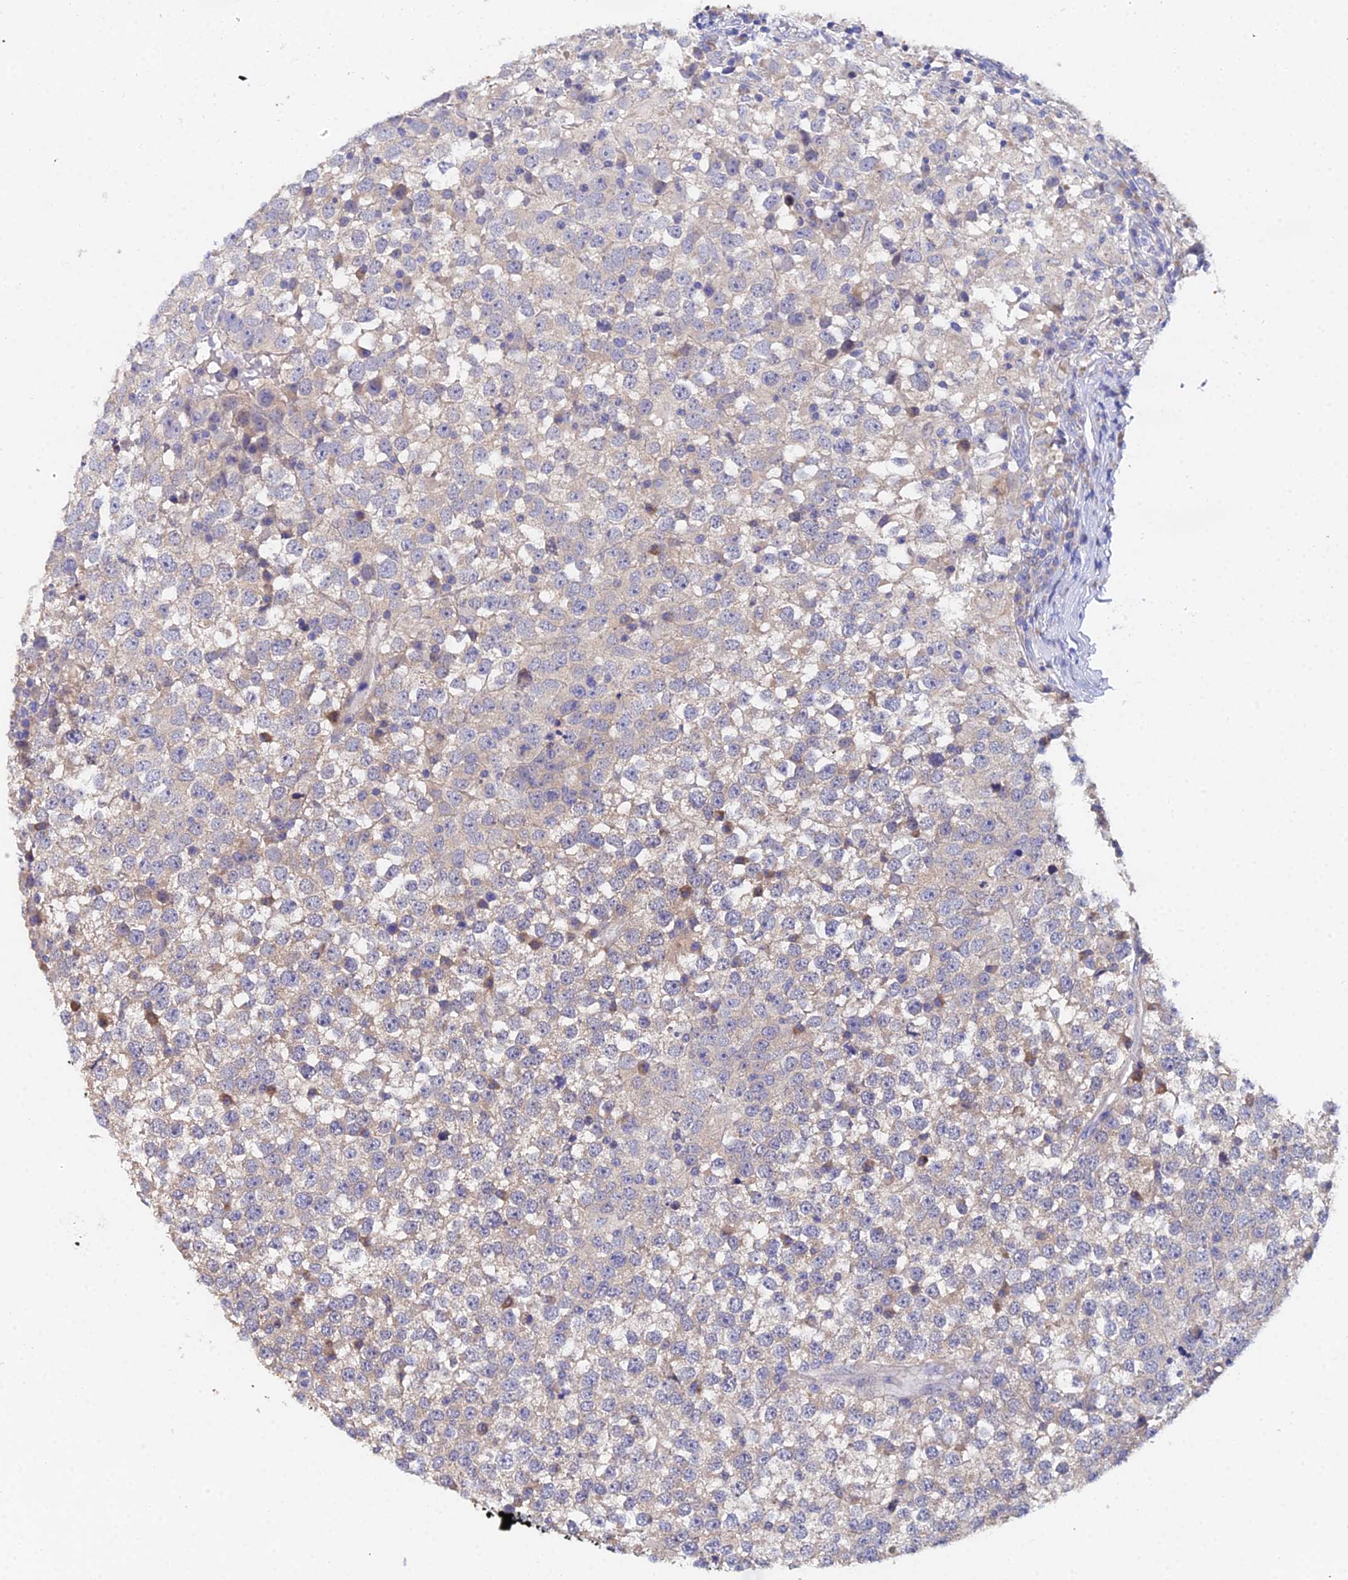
{"staining": {"intensity": "weak", "quantity": "25%-75%", "location": "cytoplasmic/membranous"}, "tissue": "testis cancer", "cell_type": "Tumor cells", "image_type": "cancer", "snomed": [{"axis": "morphology", "description": "Seminoma, NOS"}, {"axis": "topography", "description": "Testis"}], "caption": "The photomicrograph shows a brown stain indicating the presence of a protein in the cytoplasmic/membranous of tumor cells in testis cancer.", "gene": "UBE2L3", "patient": {"sex": "male", "age": 65}}